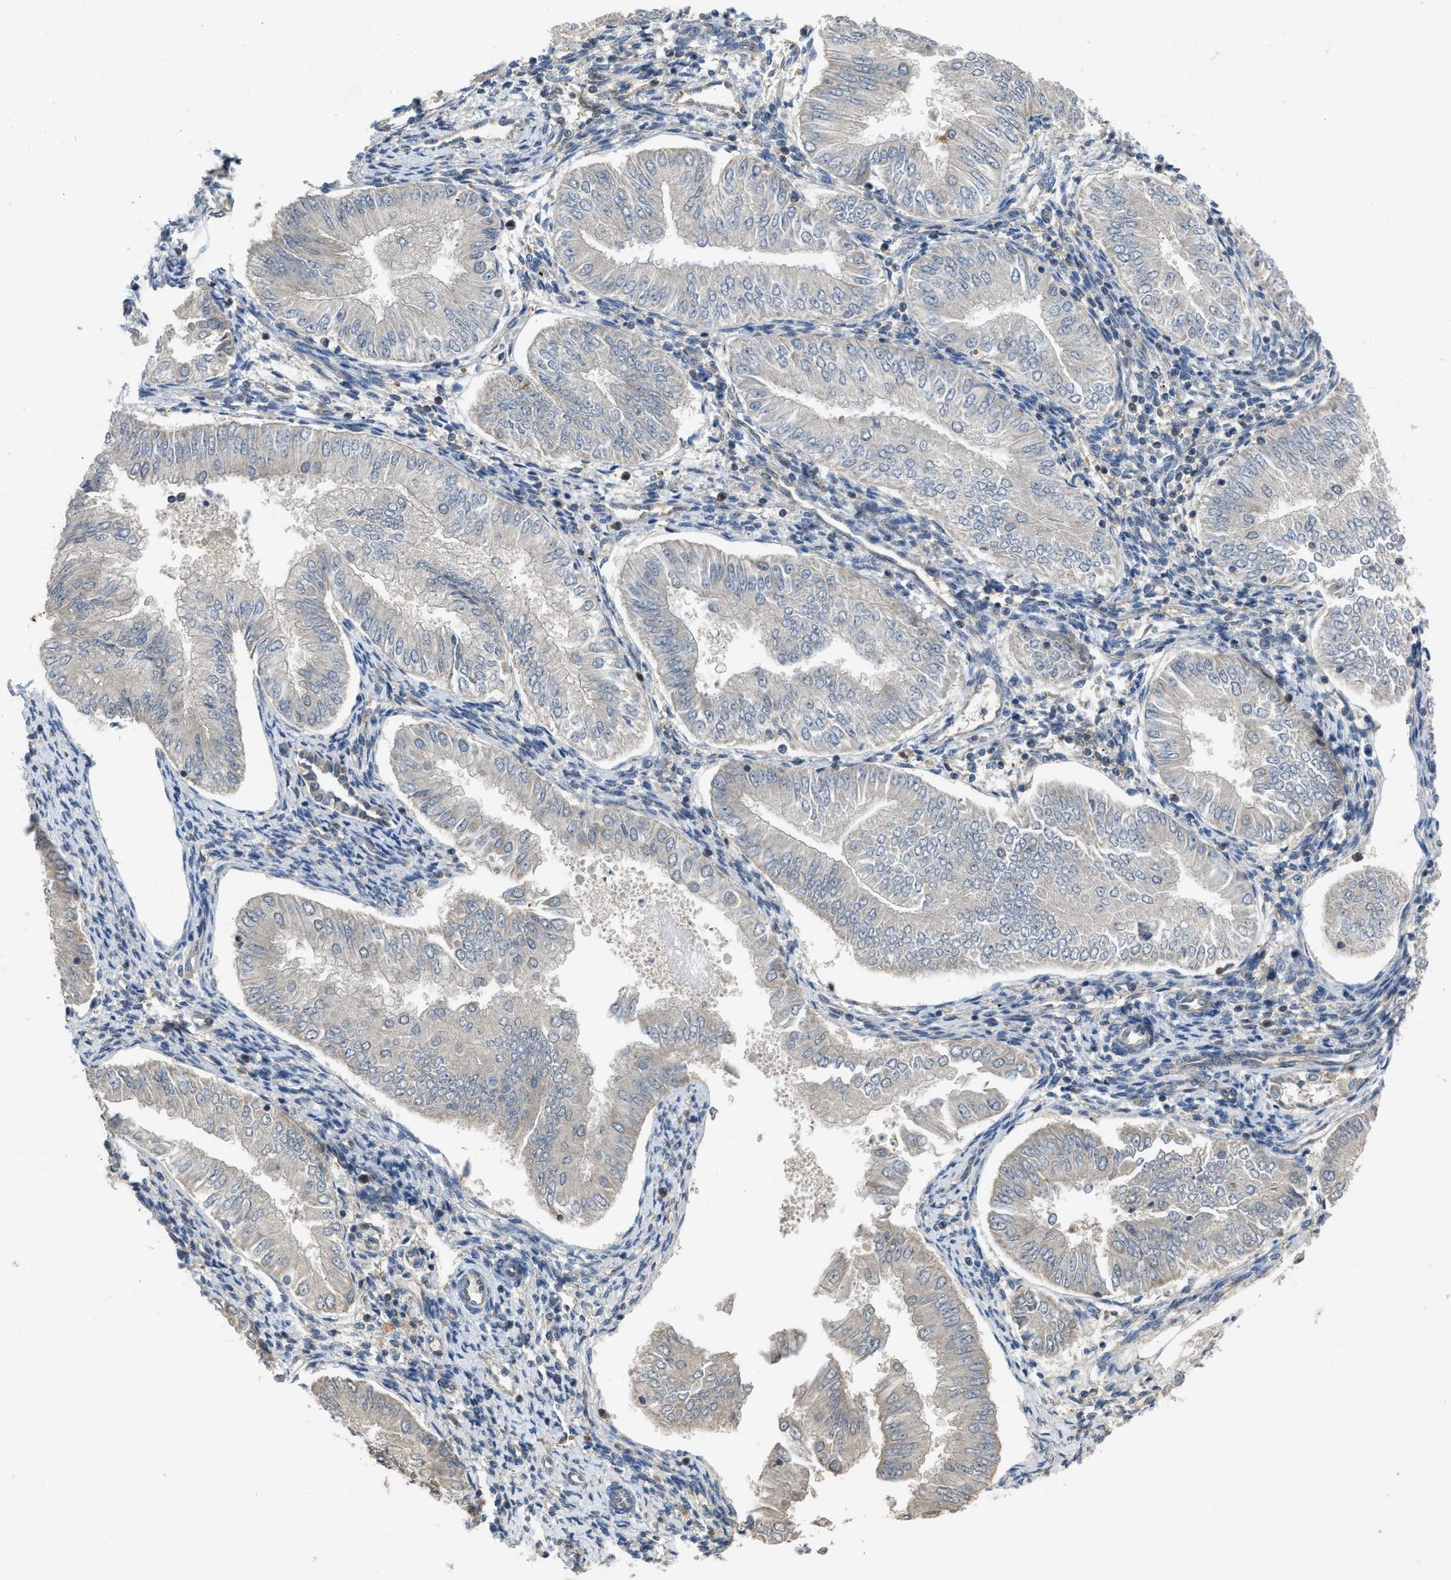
{"staining": {"intensity": "negative", "quantity": "none", "location": "none"}, "tissue": "endometrial cancer", "cell_type": "Tumor cells", "image_type": "cancer", "snomed": [{"axis": "morphology", "description": "Adenocarcinoma, NOS"}, {"axis": "topography", "description": "Endometrium"}], "caption": "This is an immunohistochemistry image of endometrial cancer (adenocarcinoma). There is no staining in tumor cells.", "gene": "PPP3CA", "patient": {"sex": "female", "age": 53}}